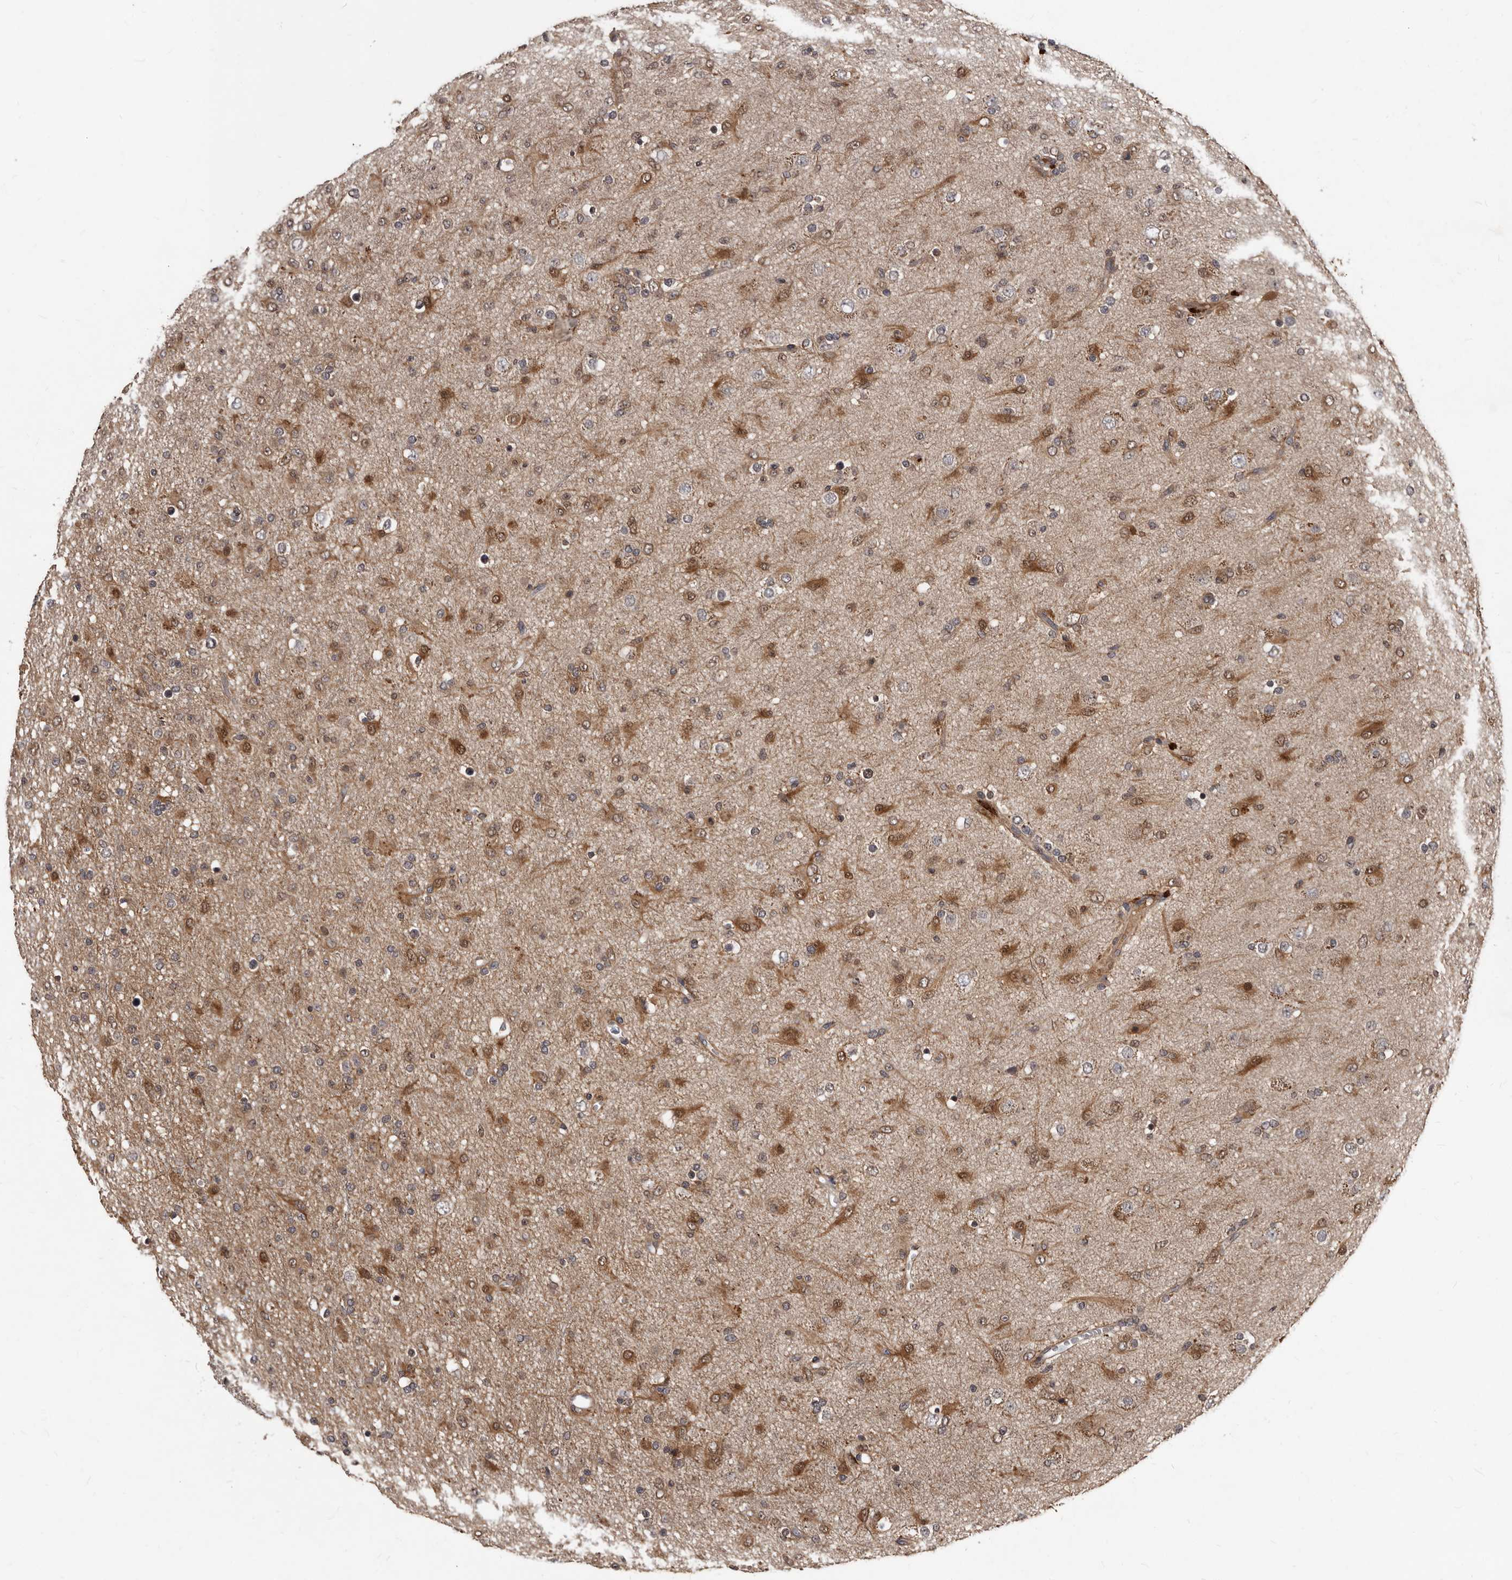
{"staining": {"intensity": "moderate", "quantity": ">75%", "location": "cytoplasmic/membranous"}, "tissue": "glioma", "cell_type": "Tumor cells", "image_type": "cancer", "snomed": [{"axis": "morphology", "description": "Glioma, malignant, Low grade"}, {"axis": "topography", "description": "Brain"}], "caption": "A micrograph showing moderate cytoplasmic/membranous staining in approximately >75% of tumor cells in glioma, as visualized by brown immunohistochemical staining.", "gene": "PMVK", "patient": {"sex": "male", "age": 65}}